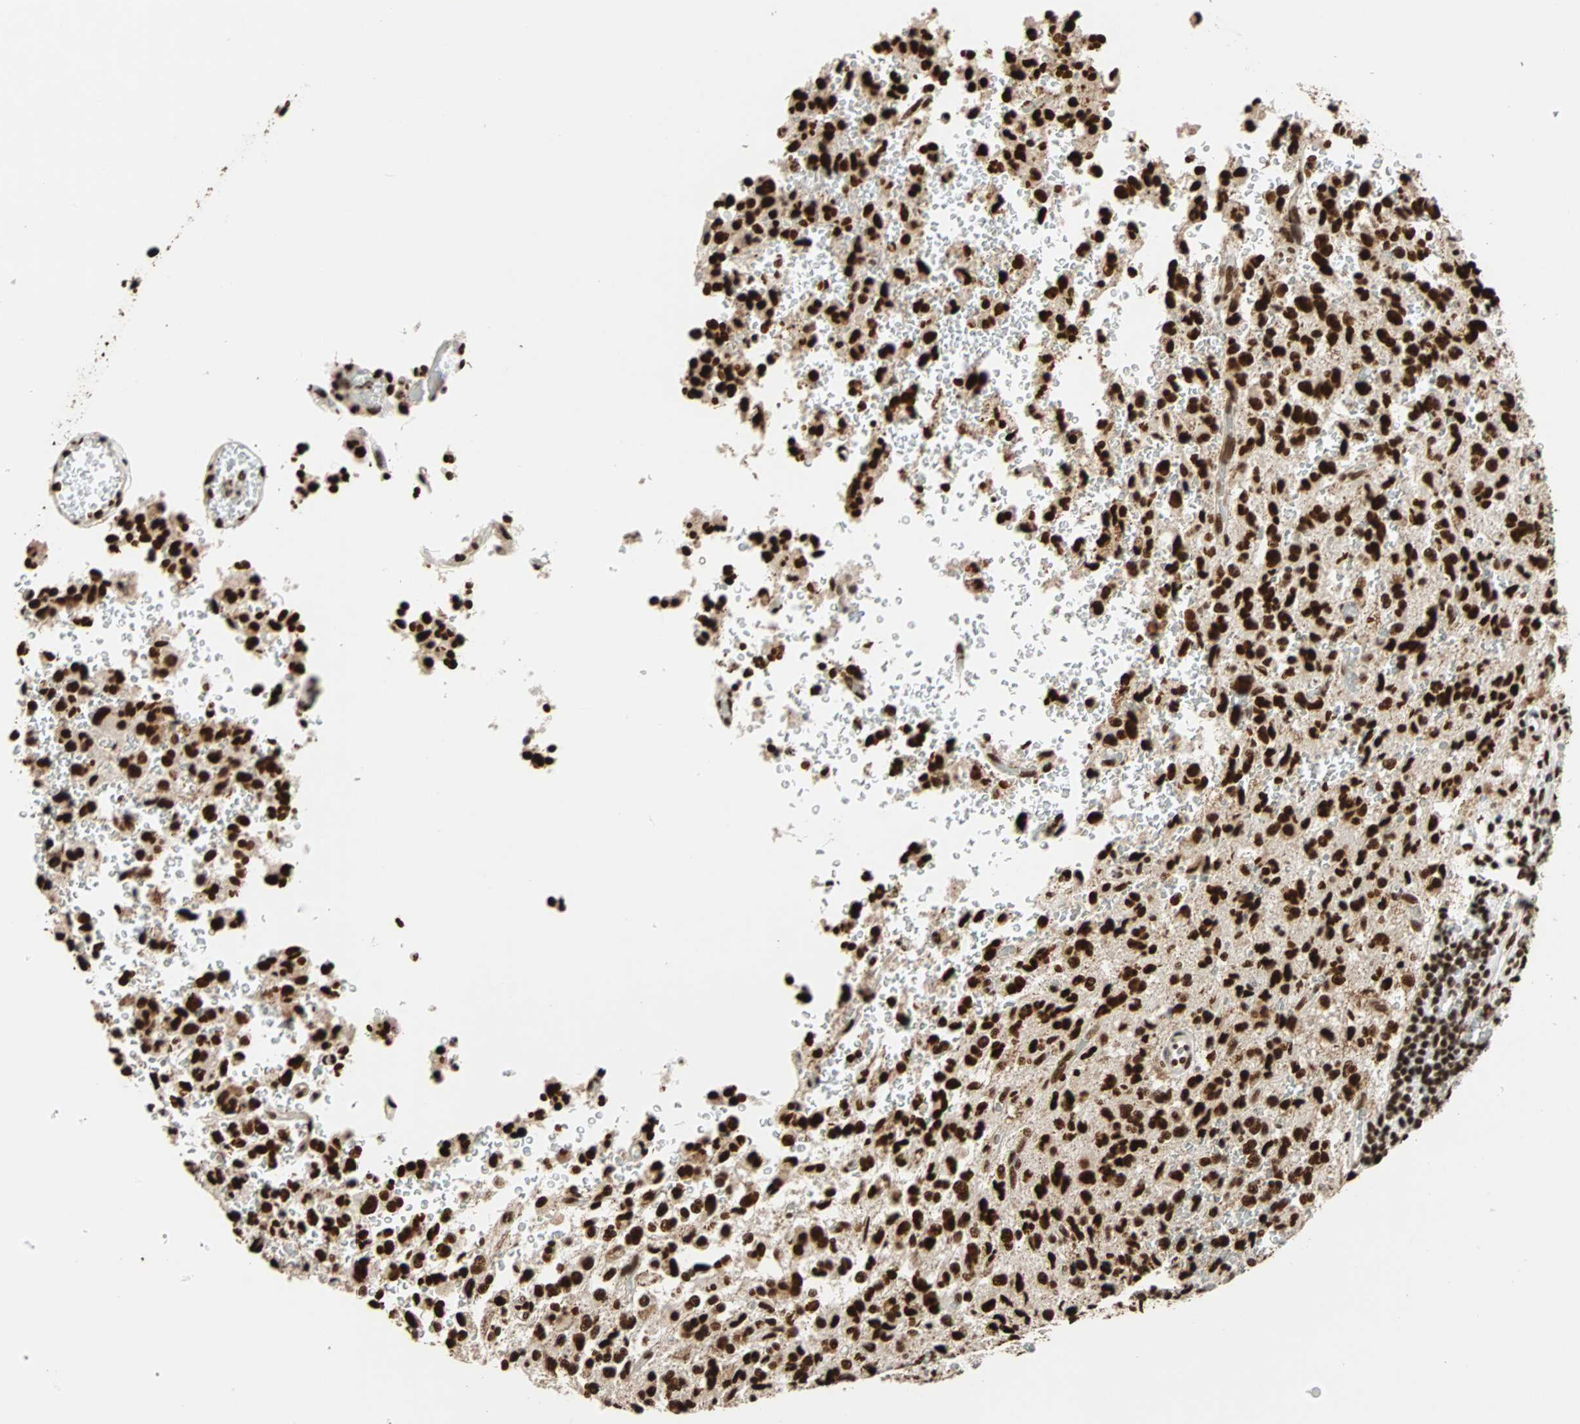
{"staining": {"intensity": "strong", "quantity": ">75%", "location": "nuclear"}, "tissue": "glioma", "cell_type": "Tumor cells", "image_type": "cancer", "snomed": [{"axis": "morphology", "description": "Glioma, malignant, High grade"}, {"axis": "topography", "description": "pancreas cauda"}], "caption": "IHC staining of malignant high-grade glioma, which reveals high levels of strong nuclear positivity in approximately >75% of tumor cells indicating strong nuclear protein staining. The staining was performed using DAB (3,3'-diaminobenzidine) (brown) for protein detection and nuclei were counterstained in hematoxylin (blue).", "gene": "ILF2", "patient": {"sex": "male", "age": 60}}